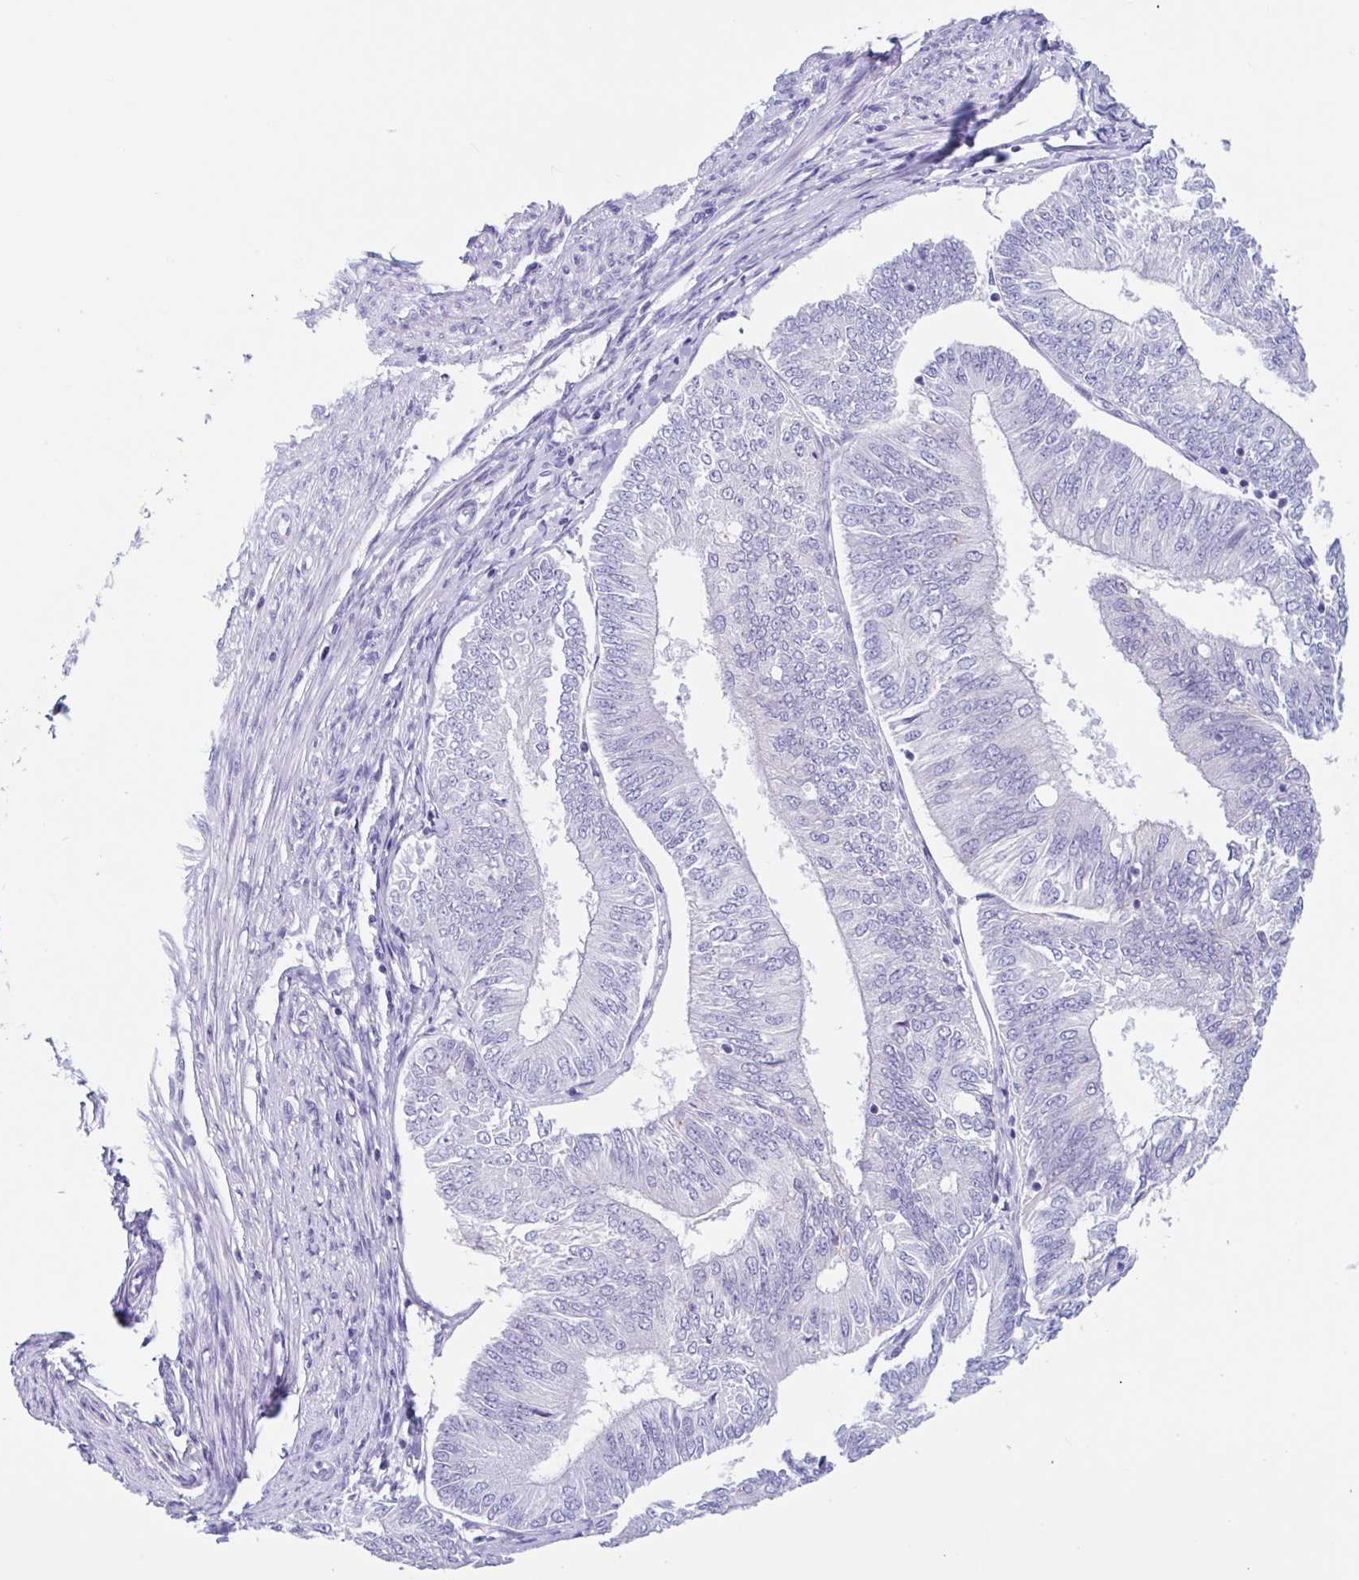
{"staining": {"intensity": "negative", "quantity": "none", "location": "none"}, "tissue": "endometrial cancer", "cell_type": "Tumor cells", "image_type": "cancer", "snomed": [{"axis": "morphology", "description": "Adenocarcinoma, NOS"}, {"axis": "topography", "description": "Endometrium"}], "caption": "This is an immunohistochemistry histopathology image of human adenocarcinoma (endometrial). There is no expression in tumor cells.", "gene": "OR6N2", "patient": {"sex": "female", "age": 58}}